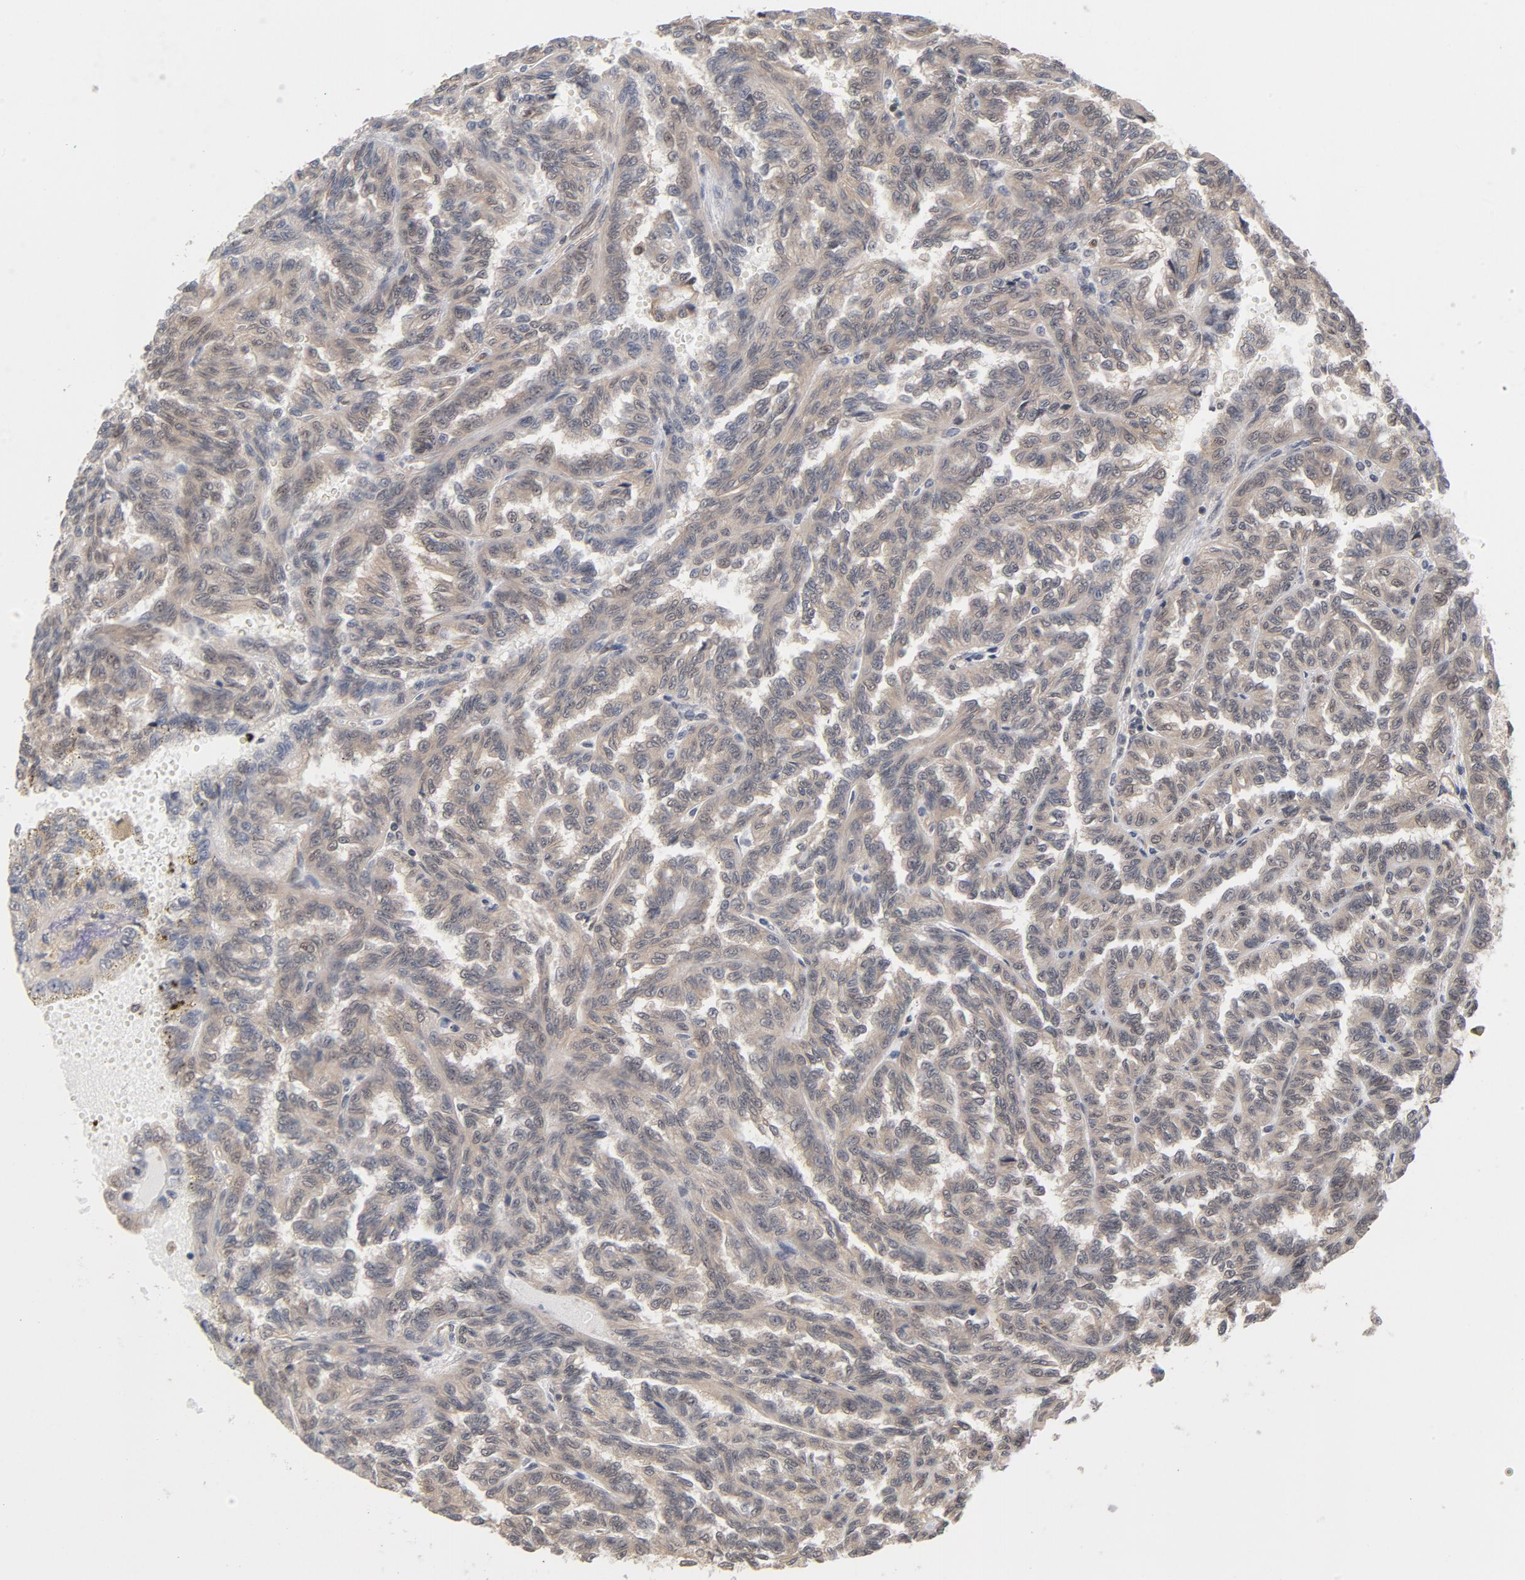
{"staining": {"intensity": "weak", "quantity": ">75%", "location": "cytoplasmic/membranous"}, "tissue": "renal cancer", "cell_type": "Tumor cells", "image_type": "cancer", "snomed": [{"axis": "morphology", "description": "Inflammation, NOS"}, {"axis": "morphology", "description": "Adenocarcinoma, NOS"}, {"axis": "topography", "description": "Kidney"}], "caption": "A histopathology image showing weak cytoplasmic/membranous positivity in about >75% of tumor cells in adenocarcinoma (renal), as visualized by brown immunohistochemical staining.", "gene": "CDC37", "patient": {"sex": "male", "age": 68}}